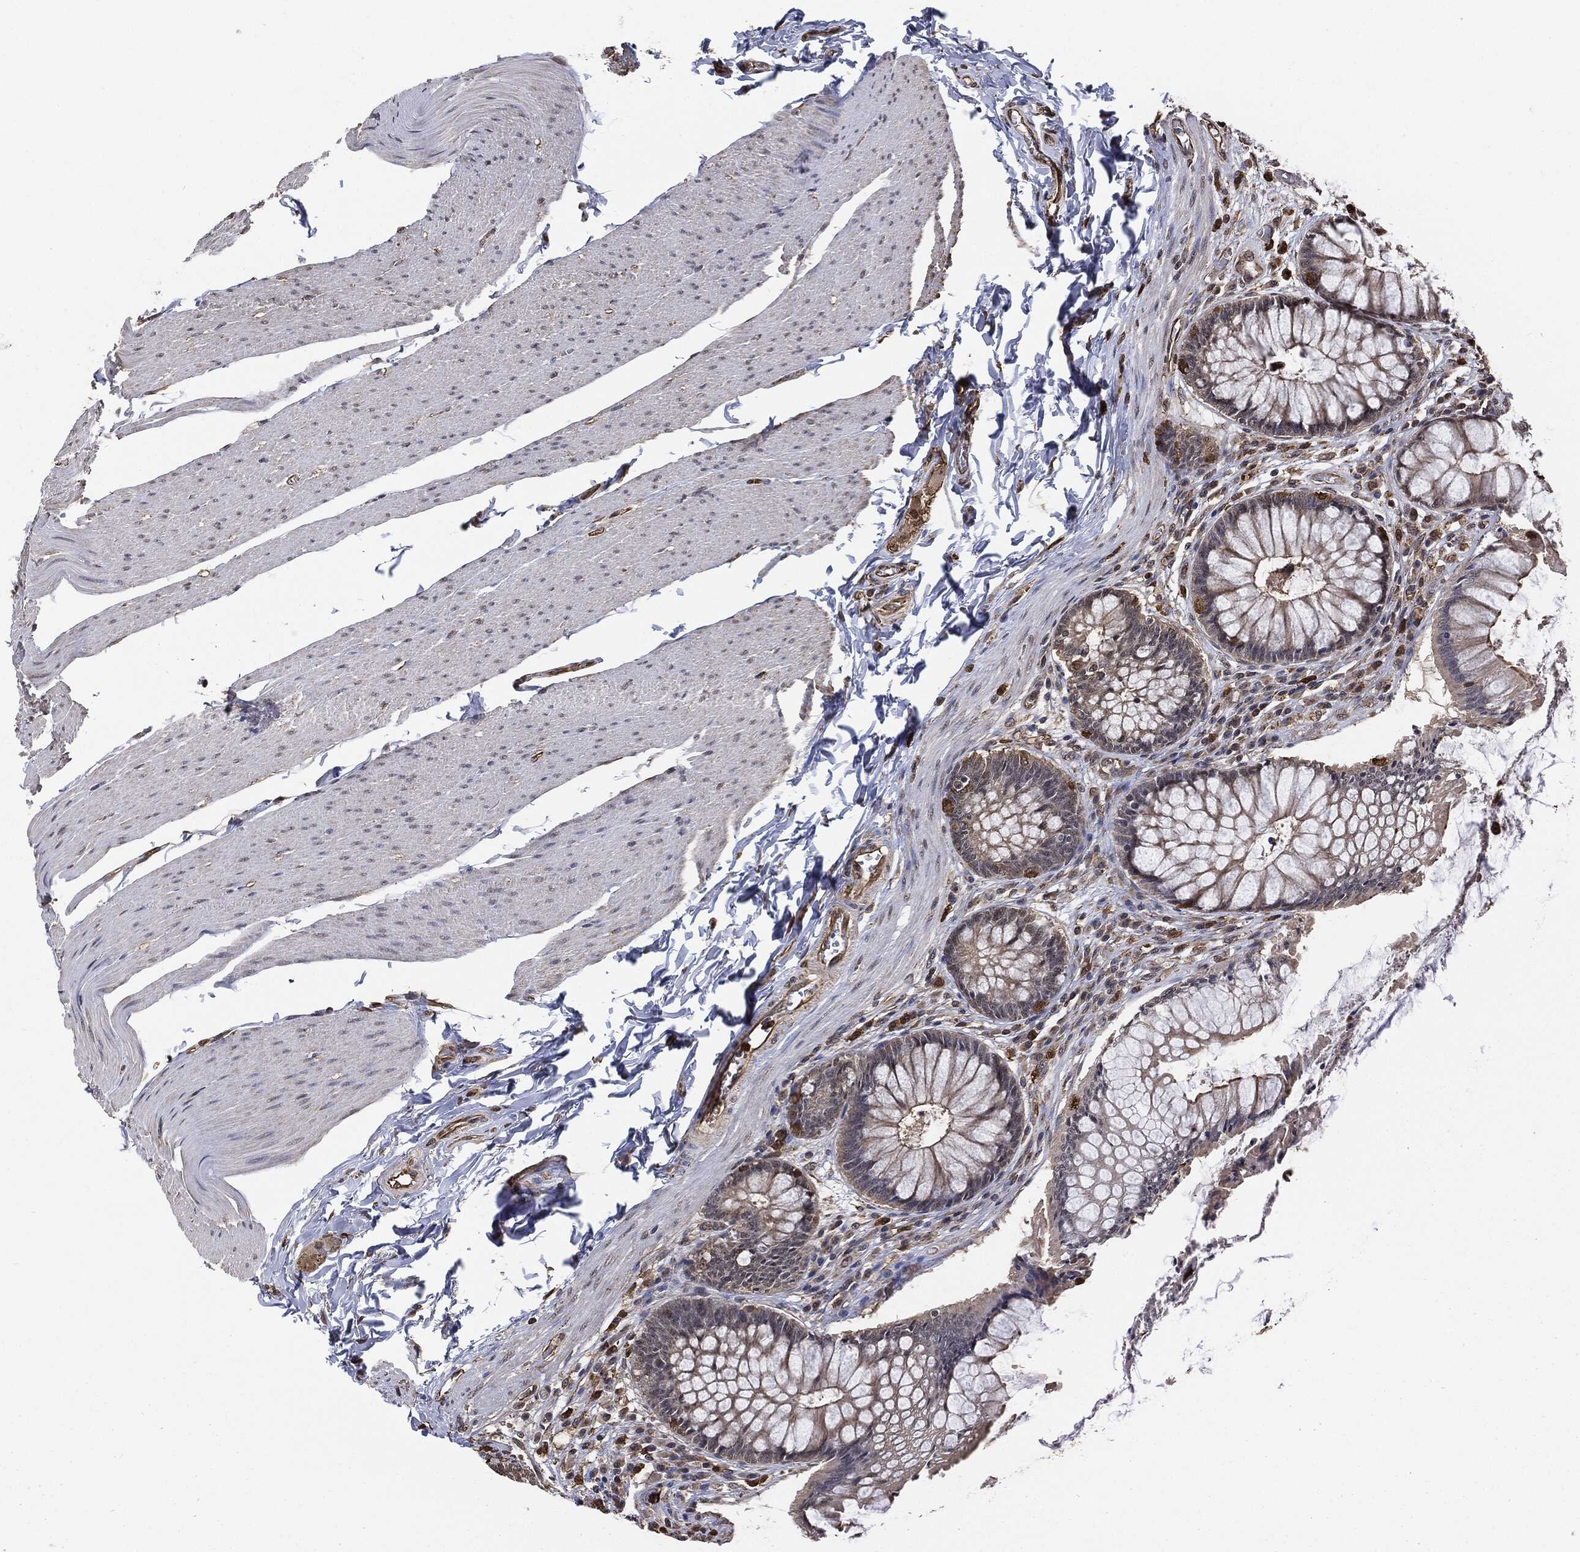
{"staining": {"intensity": "weak", "quantity": "<25%", "location": "cytoplasmic/membranous"}, "tissue": "rectum", "cell_type": "Glandular cells", "image_type": "normal", "snomed": [{"axis": "morphology", "description": "Normal tissue, NOS"}, {"axis": "topography", "description": "Rectum"}], "caption": "Immunohistochemistry micrograph of unremarkable rectum: rectum stained with DAB exhibits no significant protein expression in glandular cells.", "gene": "S100A9", "patient": {"sex": "female", "age": 58}}